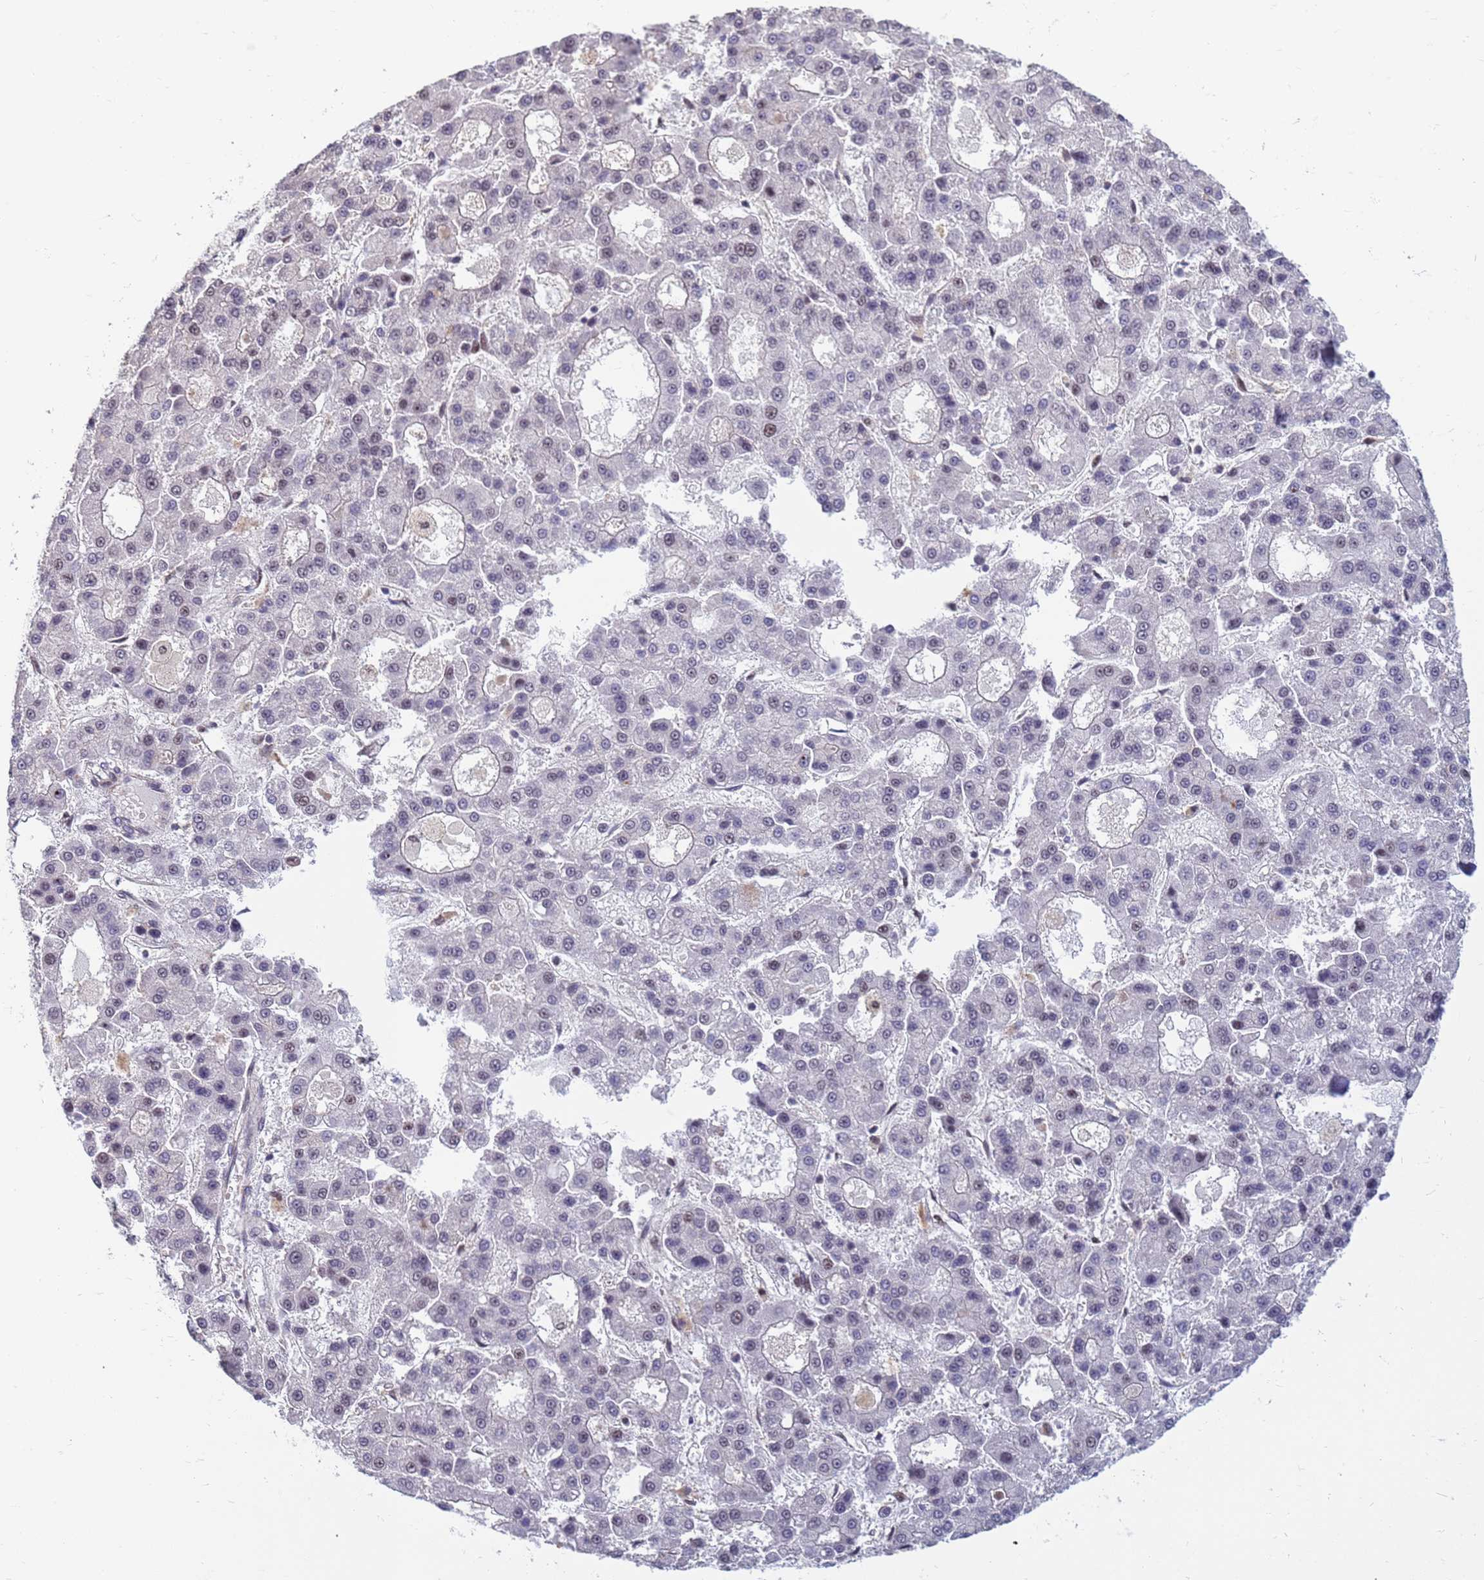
{"staining": {"intensity": "negative", "quantity": "none", "location": "none"}, "tissue": "liver cancer", "cell_type": "Tumor cells", "image_type": "cancer", "snomed": [{"axis": "morphology", "description": "Carcinoma, Hepatocellular, NOS"}, {"axis": "topography", "description": "Liver"}], "caption": "DAB (3,3'-diaminobenzidine) immunohistochemical staining of human liver cancer (hepatocellular carcinoma) exhibits no significant staining in tumor cells.", "gene": "NSL1", "patient": {"sex": "male", "age": 70}}